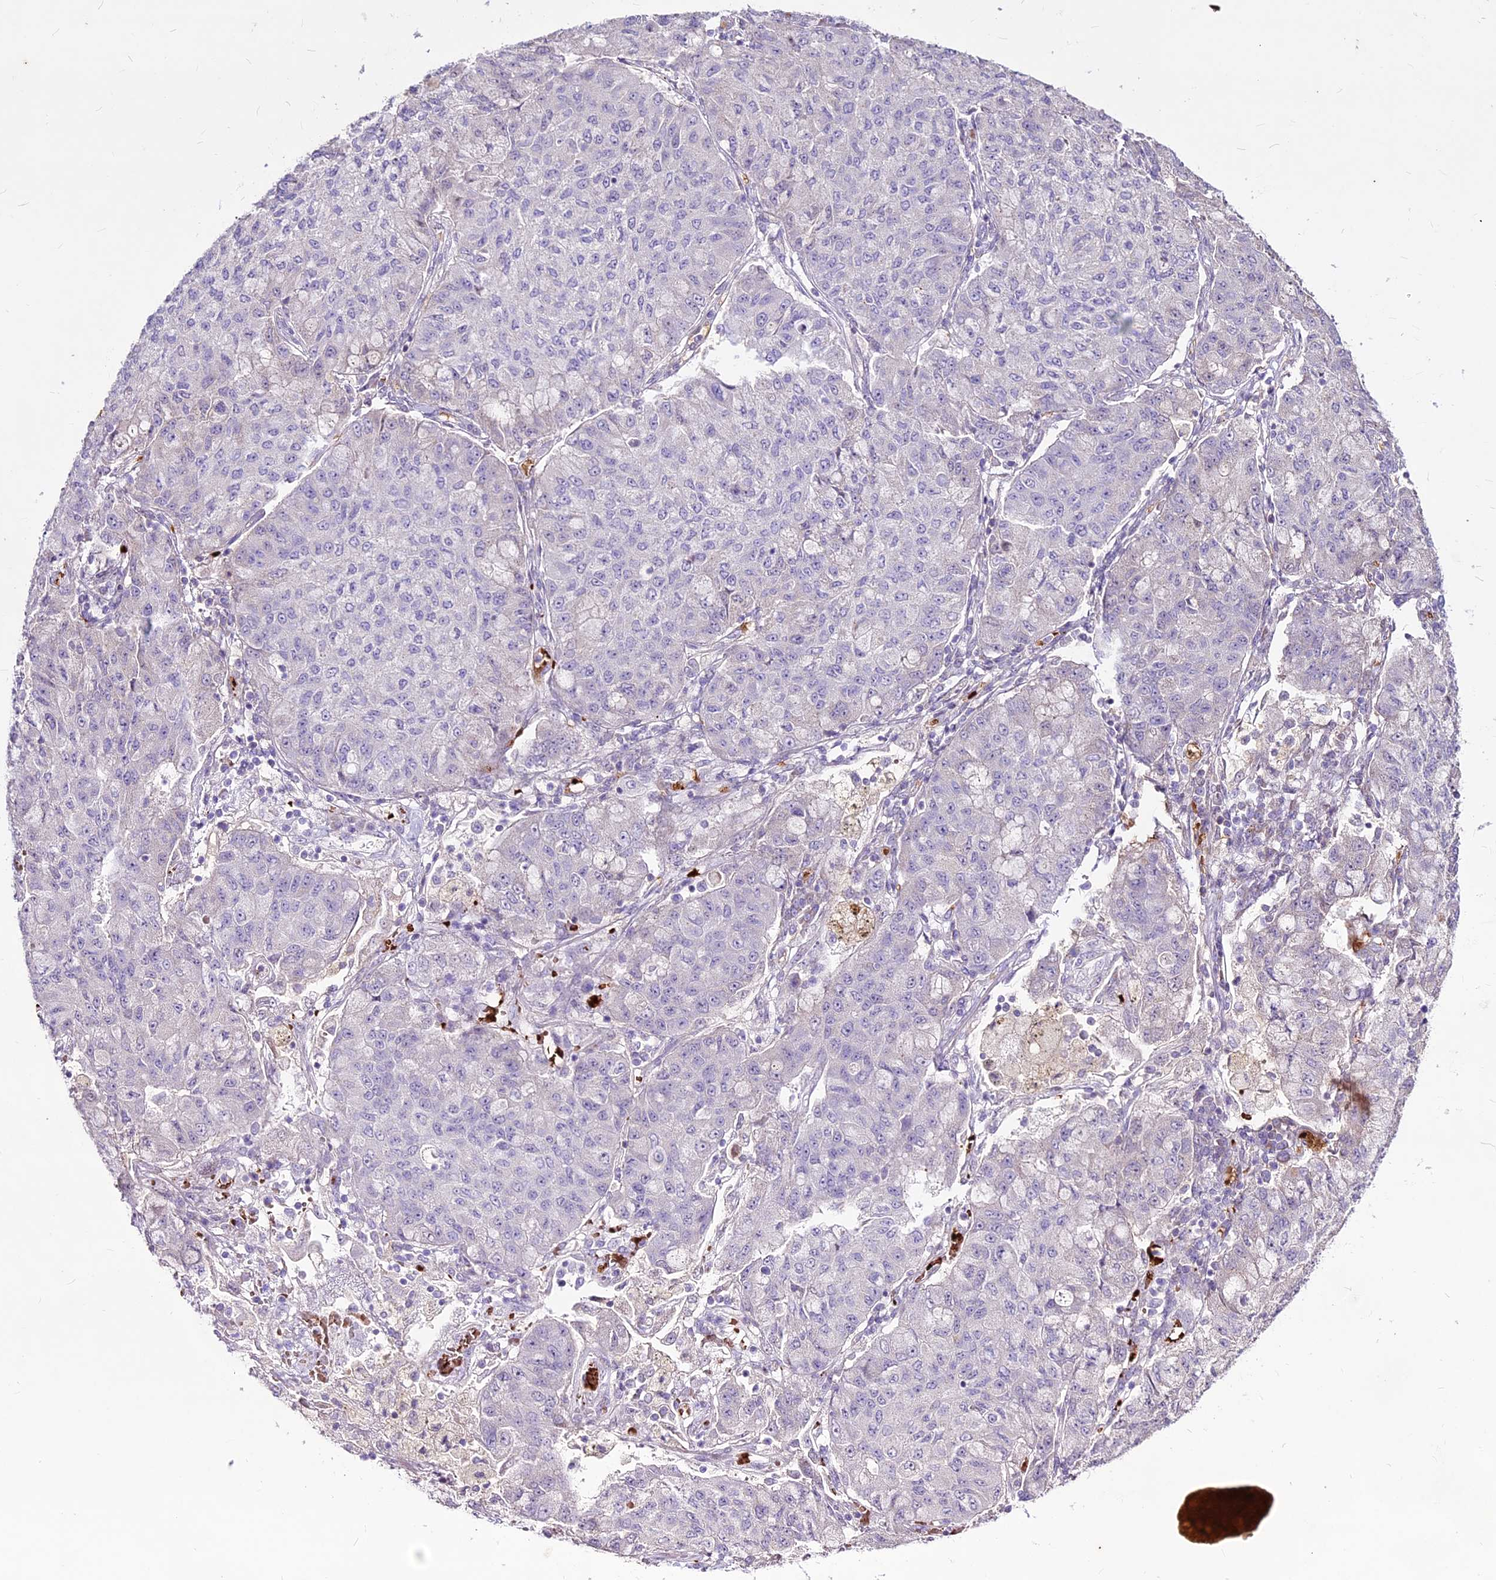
{"staining": {"intensity": "negative", "quantity": "none", "location": "none"}, "tissue": "lung cancer", "cell_type": "Tumor cells", "image_type": "cancer", "snomed": [{"axis": "morphology", "description": "Squamous cell carcinoma, NOS"}, {"axis": "topography", "description": "Lung"}], "caption": "Immunohistochemistry (IHC) of lung cancer (squamous cell carcinoma) shows no expression in tumor cells.", "gene": "SUSD3", "patient": {"sex": "male", "age": 74}}